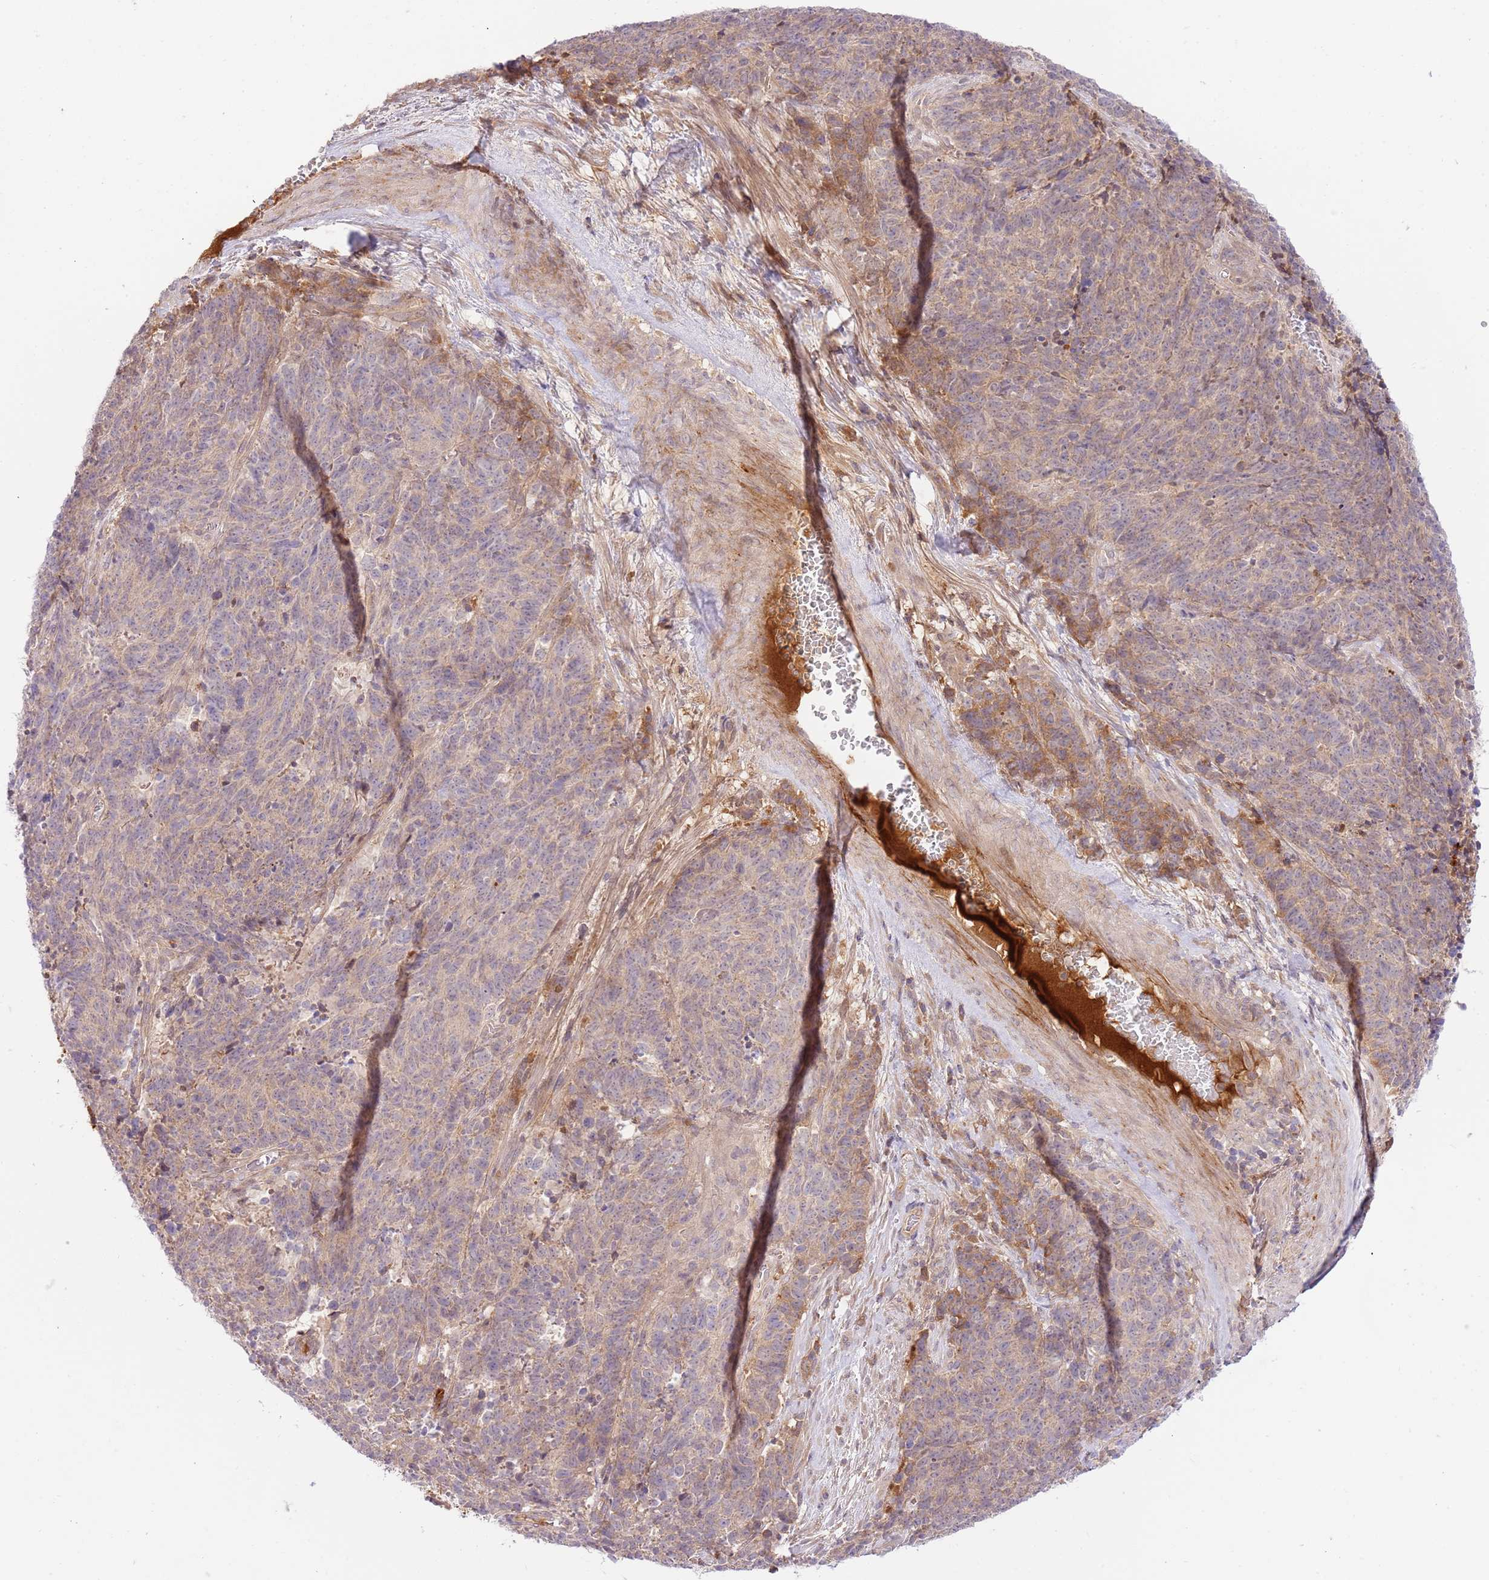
{"staining": {"intensity": "weak", "quantity": "<25%", "location": "cytoplasmic/membranous"}, "tissue": "cervical cancer", "cell_type": "Tumor cells", "image_type": "cancer", "snomed": [{"axis": "morphology", "description": "Squamous cell carcinoma, NOS"}, {"axis": "topography", "description": "Cervix"}], "caption": "DAB (3,3'-diaminobenzidine) immunohistochemical staining of human cervical cancer reveals no significant positivity in tumor cells. (Immunohistochemistry, brightfield microscopy, high magnification).", "gene": "C8G", "patient": {"sex": "female", "age": 29}}